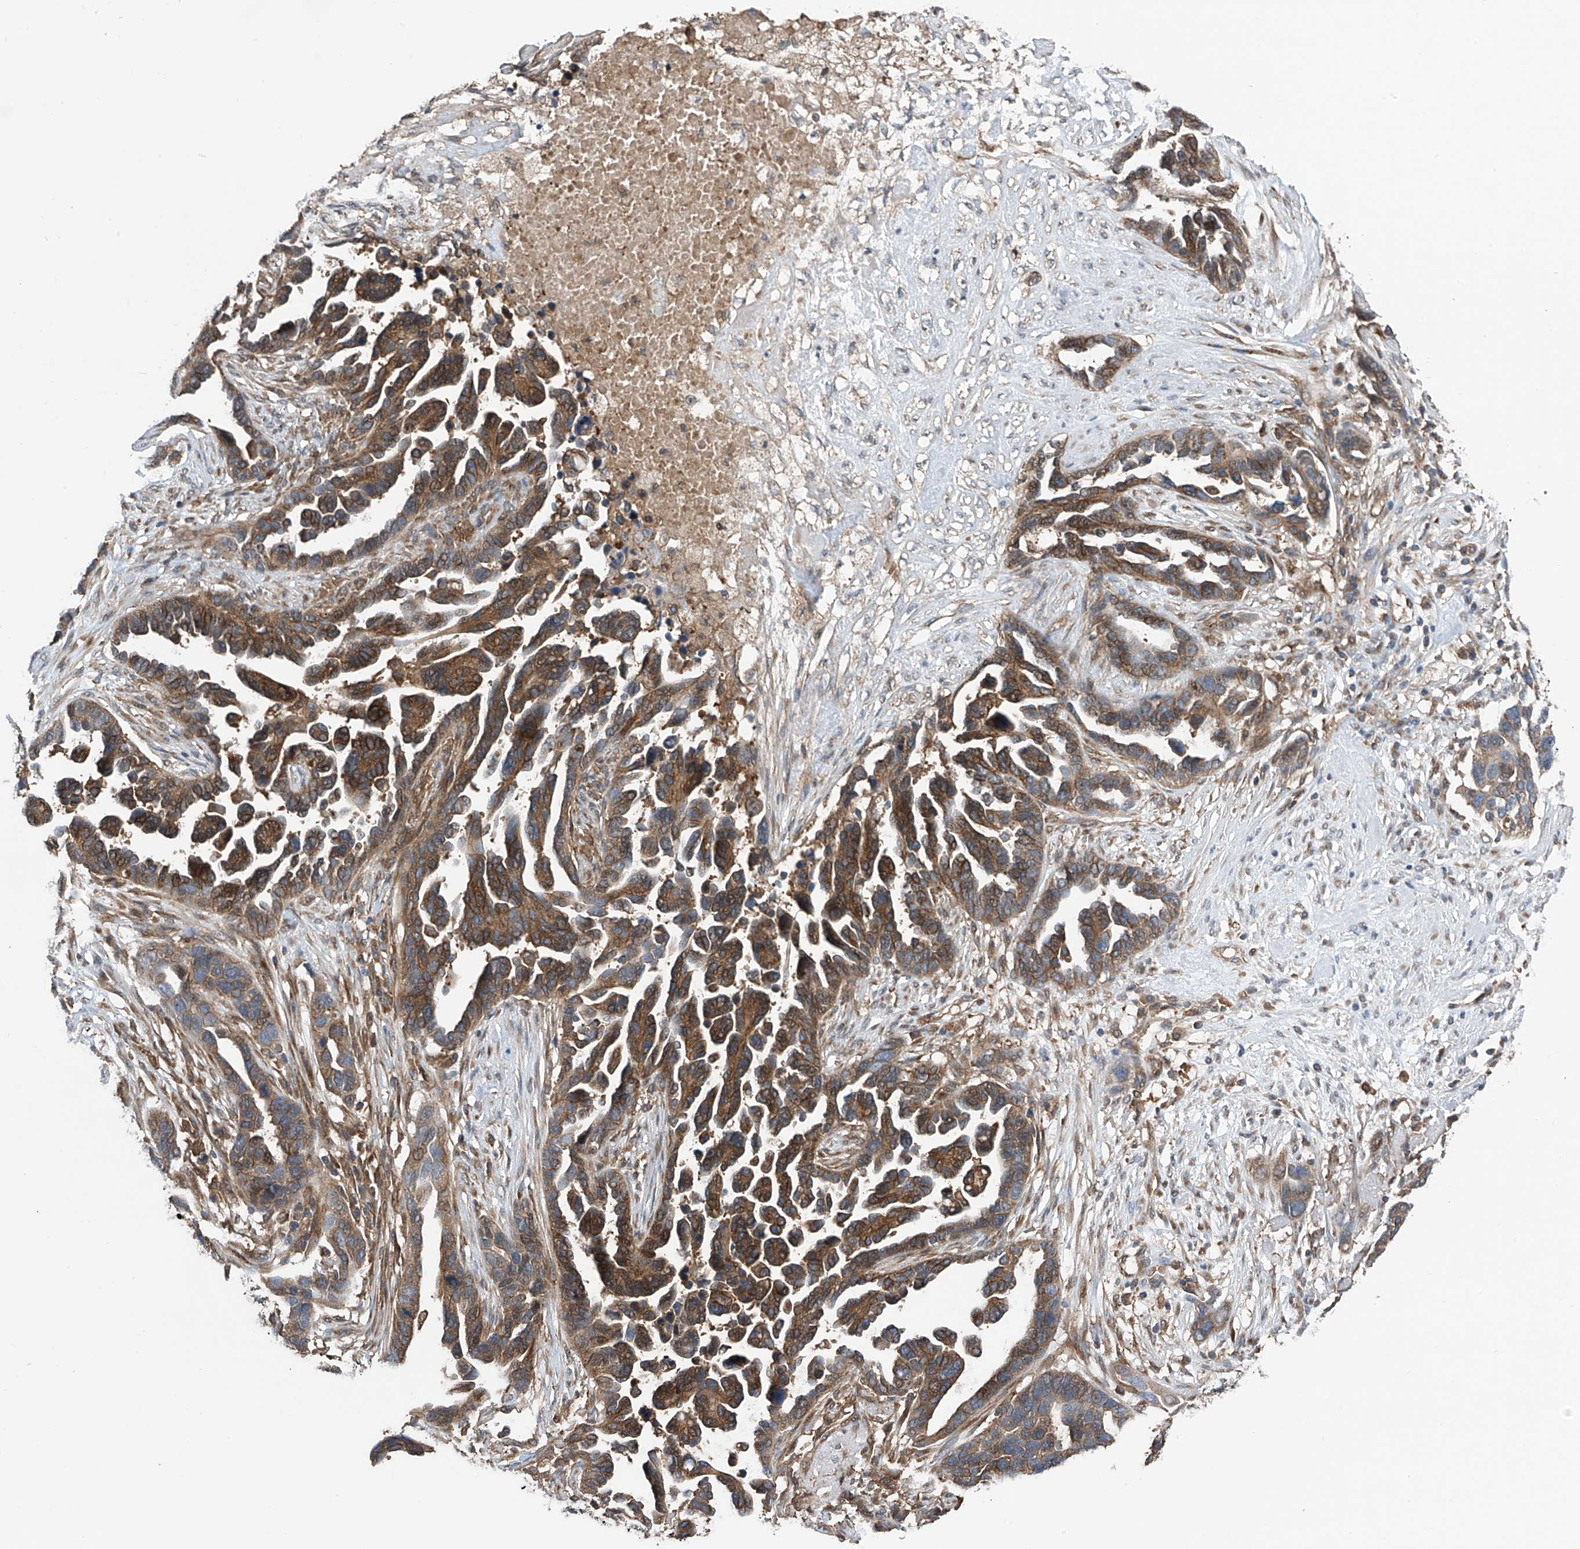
{"staining": {"intensity": "moderate", "quantity": ">75%", "location": "cytoplasmic/membranous"}, "tissue": "ovarian cancer", "cell_type": "Tumor cells", "image_type": "cancer", "snomed": [{"axis": "morphology", "description": "Cystadenocarcinoma, serous, NOS"}, {"axis": "topography", "description": "Ovary"}], "caption": "Ovarian cancer (serous cystadenocarcinoma) stained with IHC demonstrates moderate cytoplasmic/membranous expression in approximately >75% of tumor cells.", "gene": "CHPF", "patient": {"sex": "female", "age": 54}}